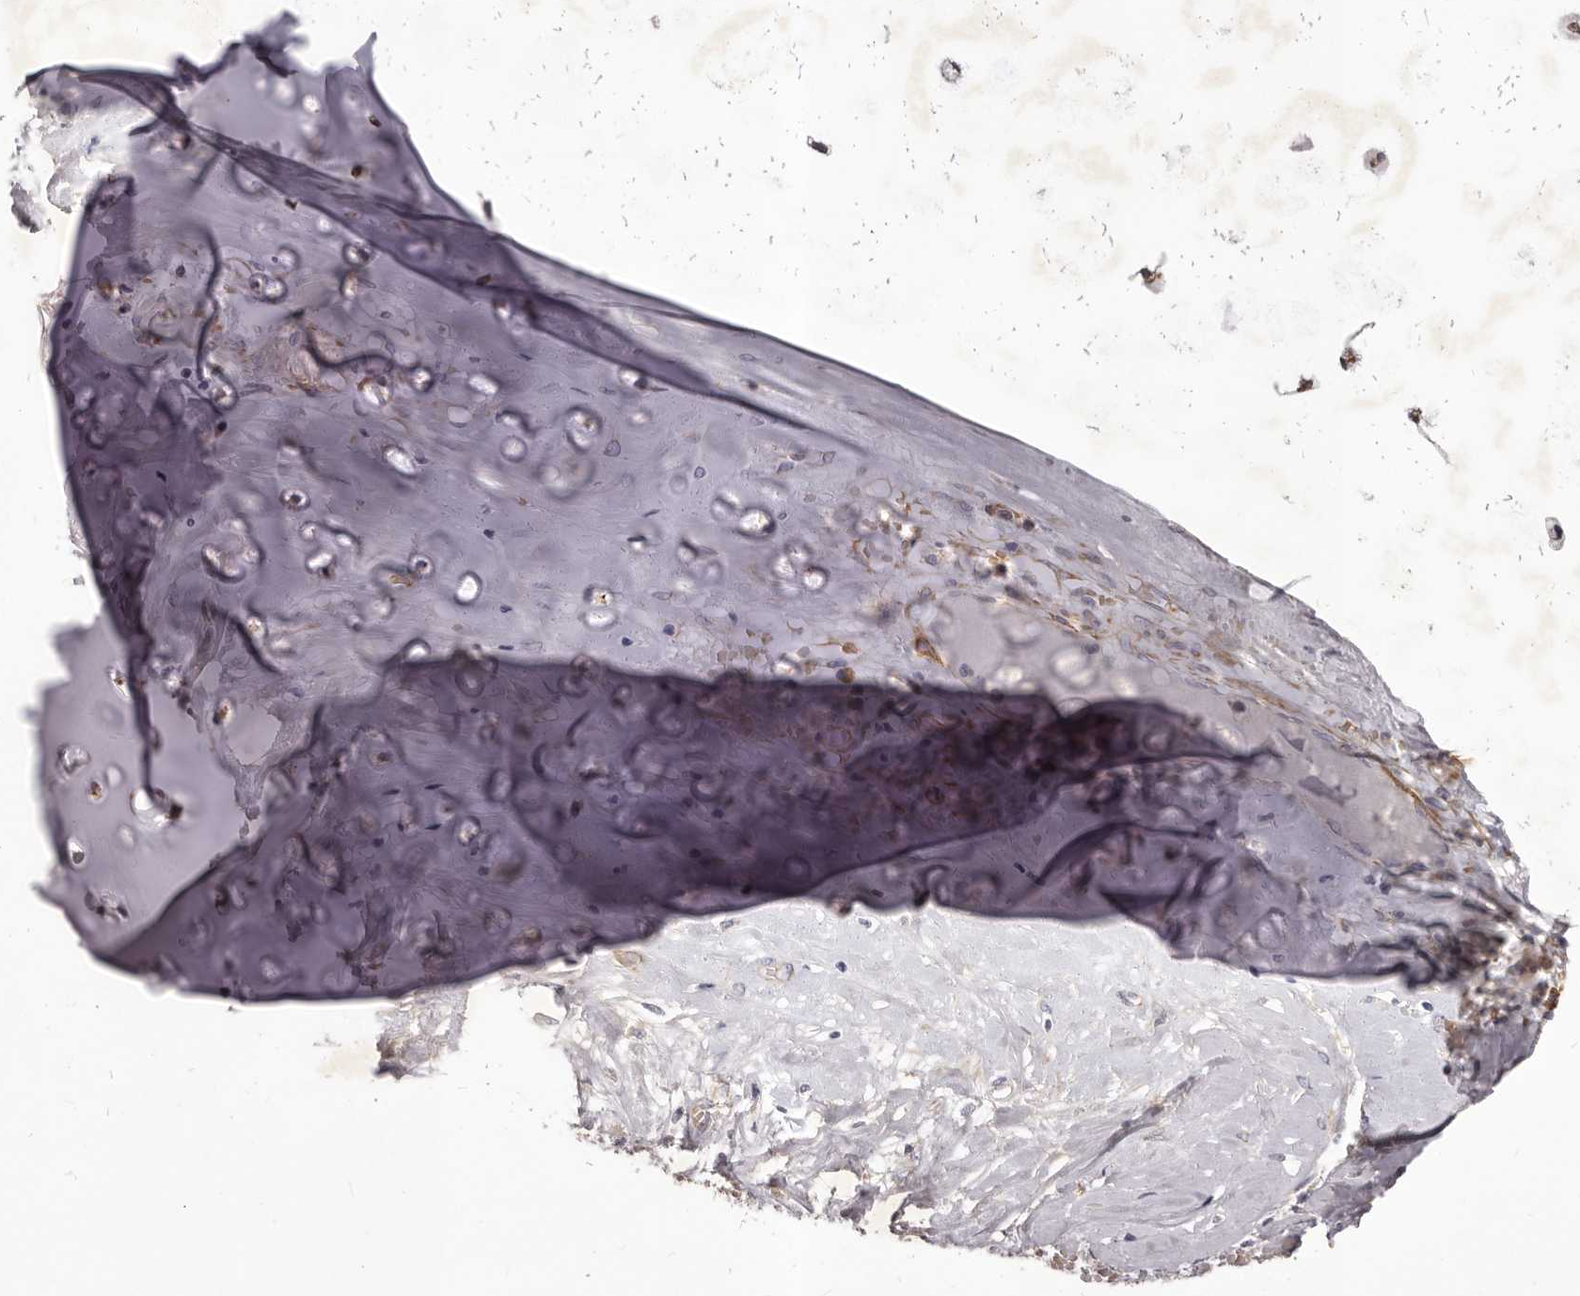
{"staining": {"intensity": "negative", "quantity": "none", "location": "none"}, "tissue": "adipose tissue", "cell_type": "Adipocytes", "image_type": "normal", "snomed": [{"axis": "morphology", "description": "Normal tissue, NOS"}, {"axis": "morphology", "description": "Basal cell carcinoma"}, {"axis": "topography", "description": "Cartilage tissue"}, {"axis": "topography", "description": "Nasopharynx"}, {"axis": "topography", "description": "Oral tissue"}], "caption": "IHC image of unremarkable adipose tissue stained for a protein (brown), which demonstrates no positivity in adipocytes. (Immunohistochemistry (ihc), brightfield microscopy, high magnification).", "gene": "ALPK1", "patient": {"sex": "female", "age": 77}}